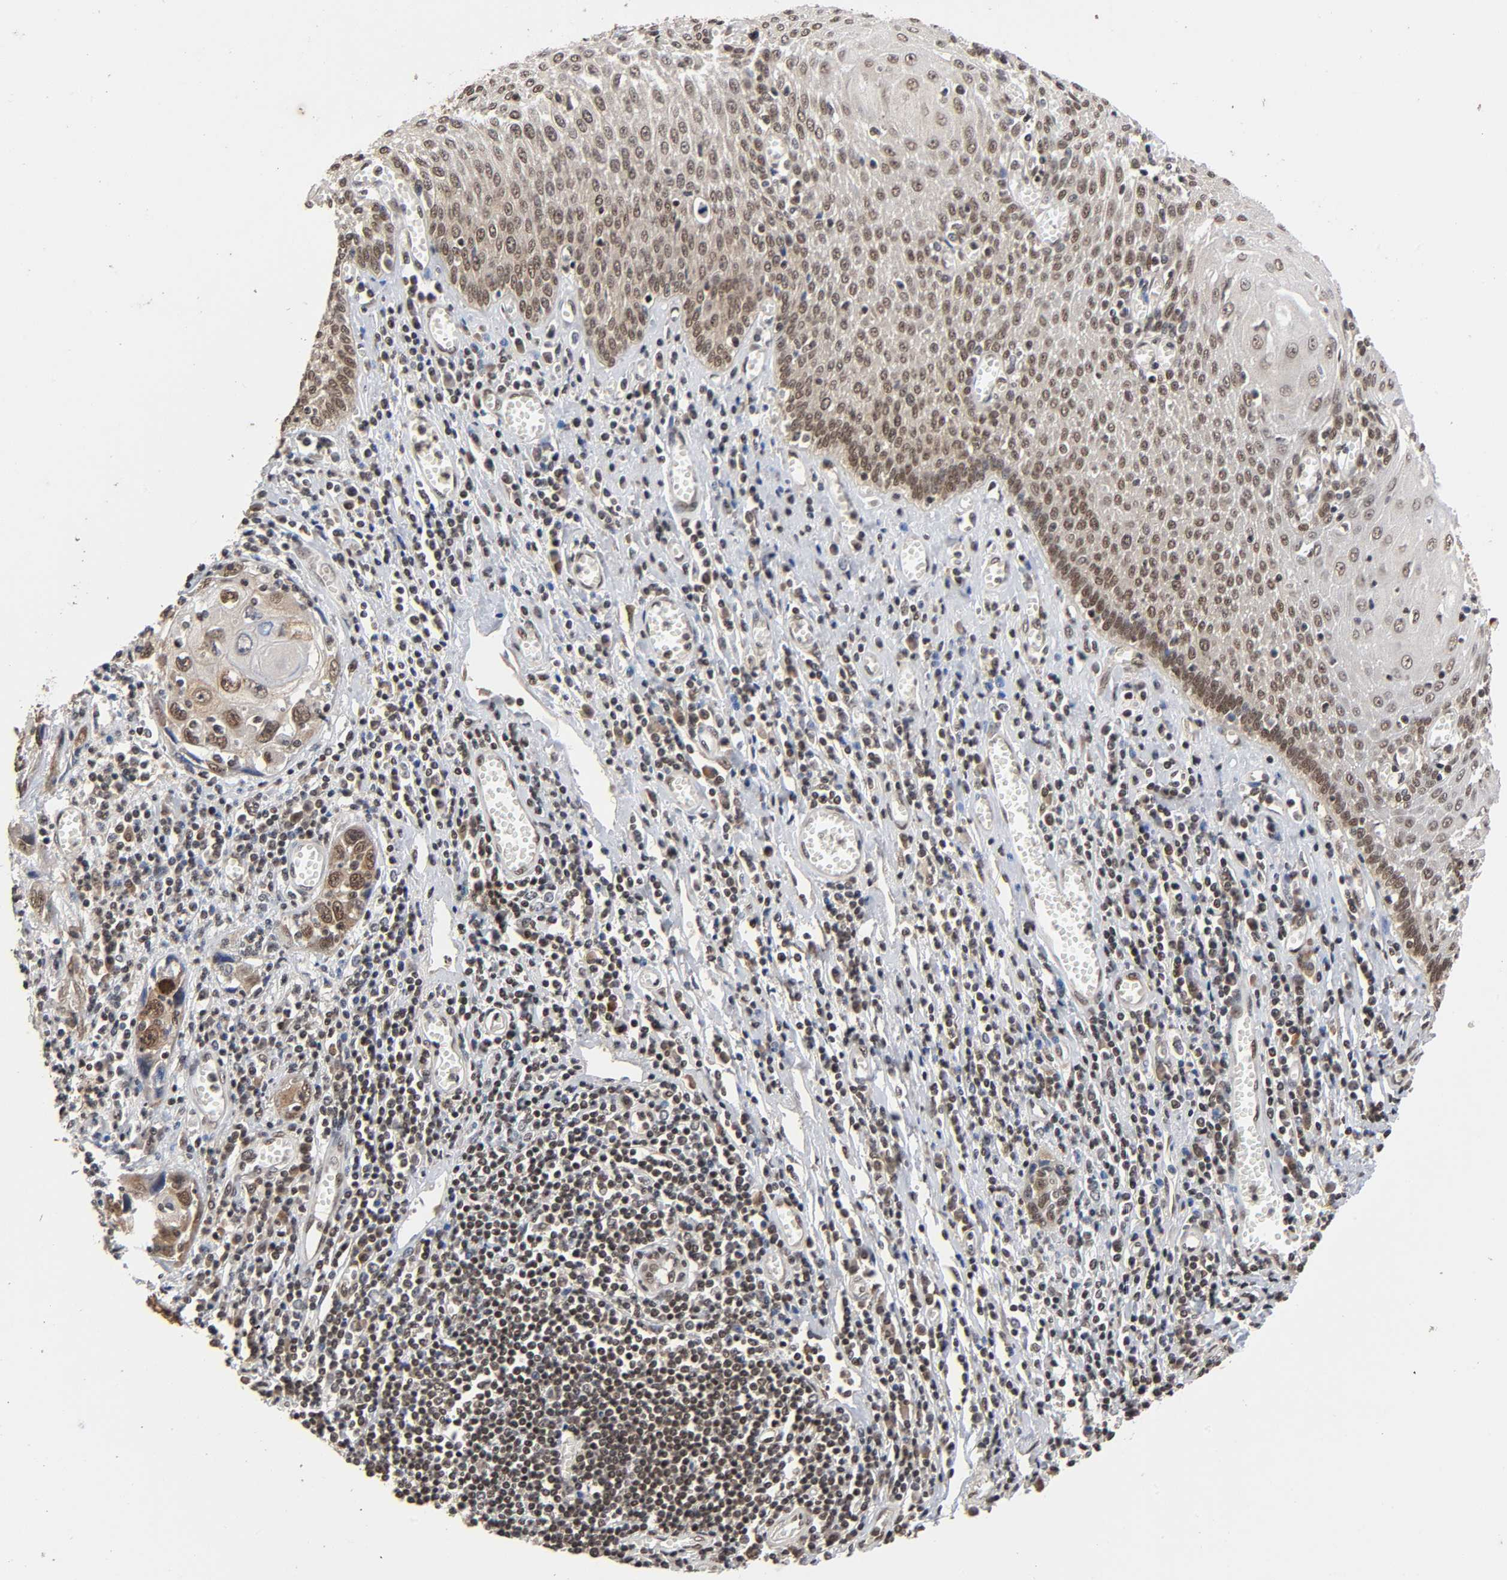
{"staining": {"intensity": "moderate", "quantity": "25%-75%", "location": "cytoplasmic/membranous,nuclear"}, "tissue": "esophagus", "cell_type": "Squamous epithelial cells", "image_type": "normal", "snomed": [{"axis": "morphology", "description": "Normal tissue, NOS"}, {"axis": "morphology", "description": "Squamous cell carcinoma, NOS"}, {"axis": "topography", "description": "Esophagus"}], "caption": "This is a photomicrograph of immunohistochemistry staining of normal esophagus, which shows moderate positivity in the cytoplasmic/membranous,nuclear of squamous epithelial cells.", "gene": "ZNF384", "patient": {"sex": "male", "age": 65}}